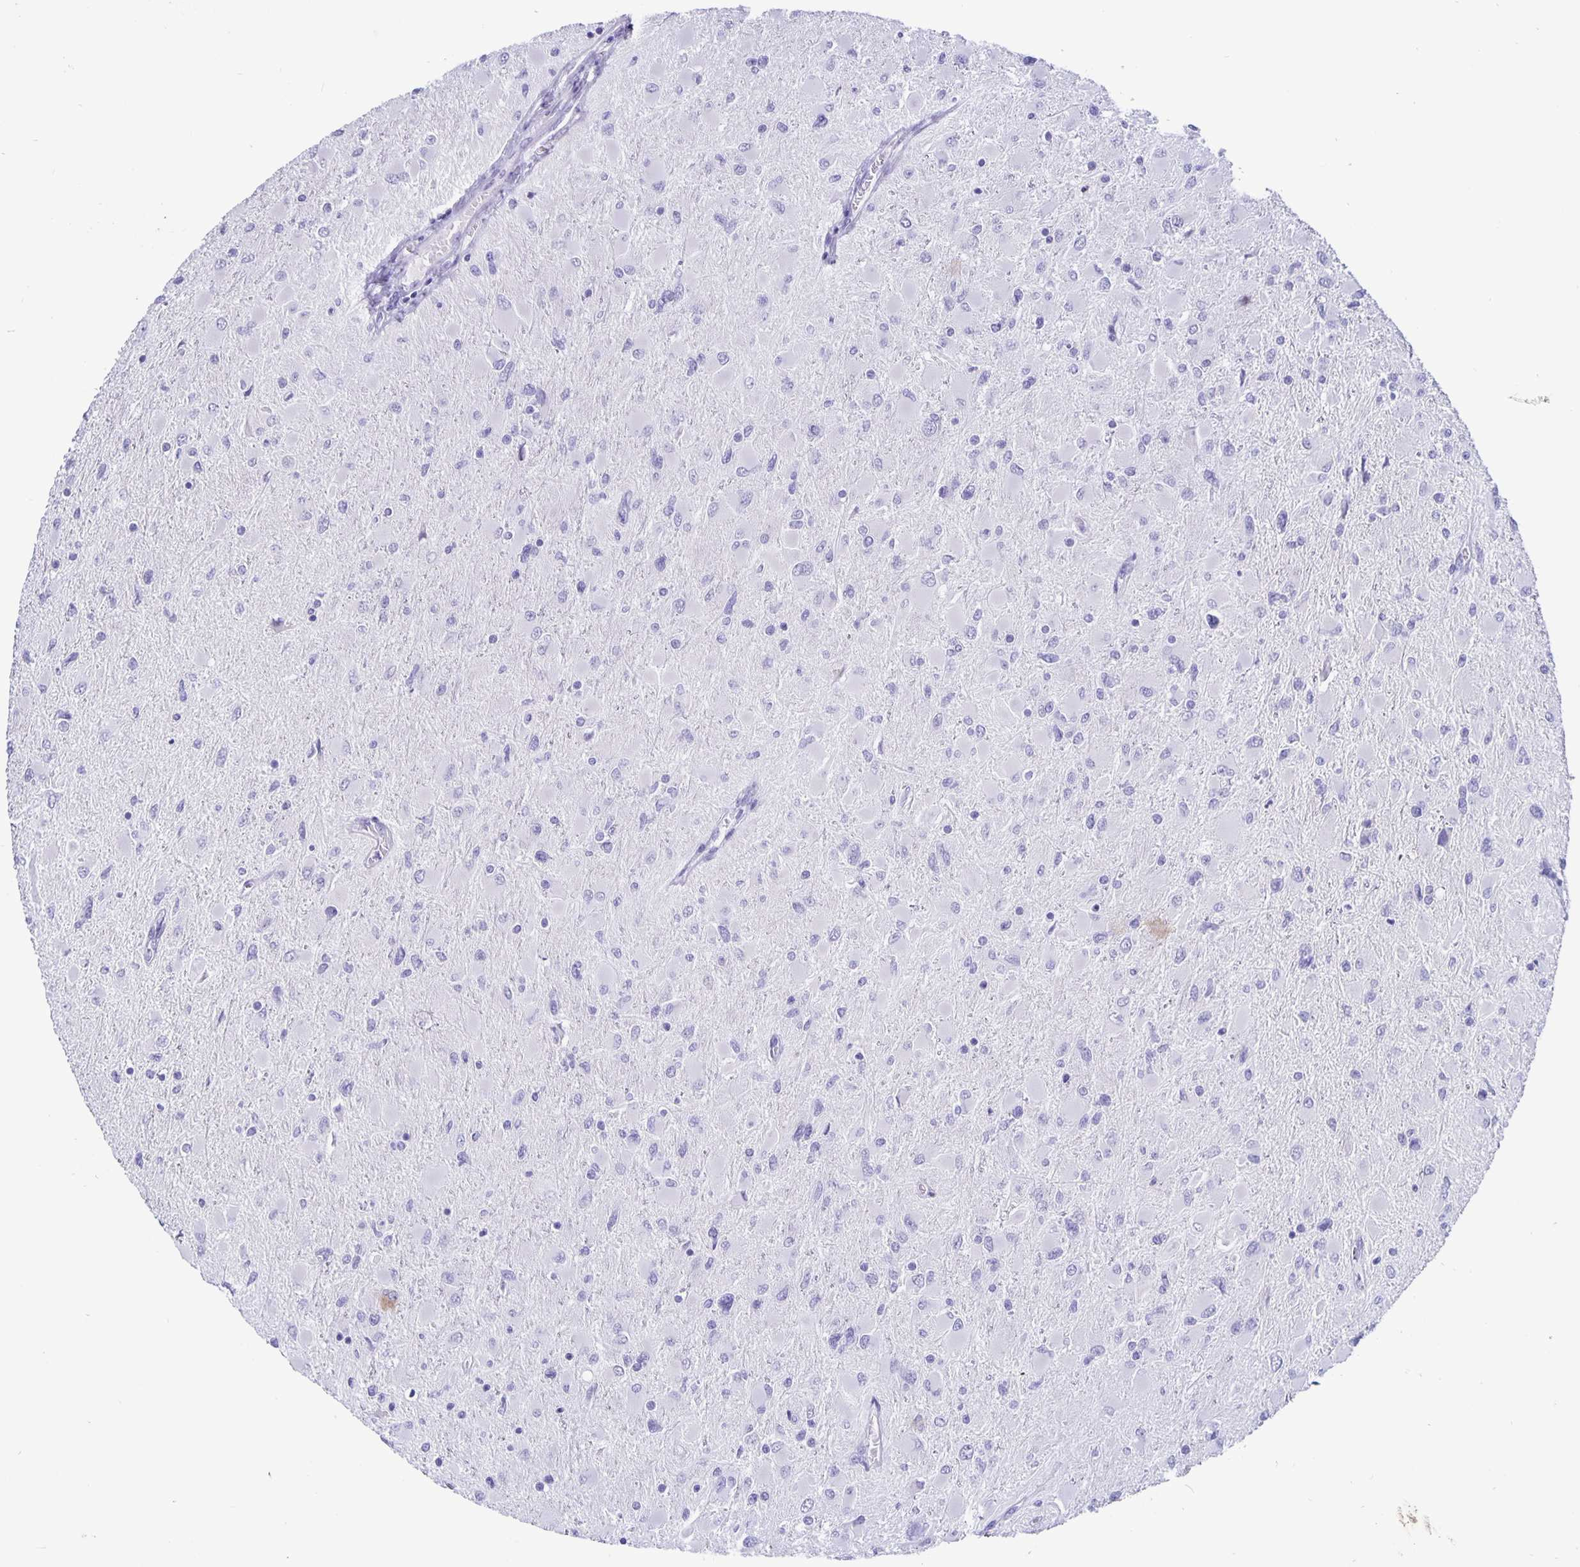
{"staining": {"intensity": "negative", "quantity": "none", "location": "none"}, "tissue": "glioma", "cell_type": "Tumor cells", "image_type": "cancer", "snomed": [{"axis": "morphology", "description": "Glioma, malignant, High grade"}, {"axis": "topography", "description": "Cerebral cortex"}], "caption": "IHC histopathology image of malignant glioma (high-grade) stained for a protein (brown), which demonstrates no positivity in tumor cells.", "gene": "BPIFA3", "patient": {"sex": "female", "age": 36}}